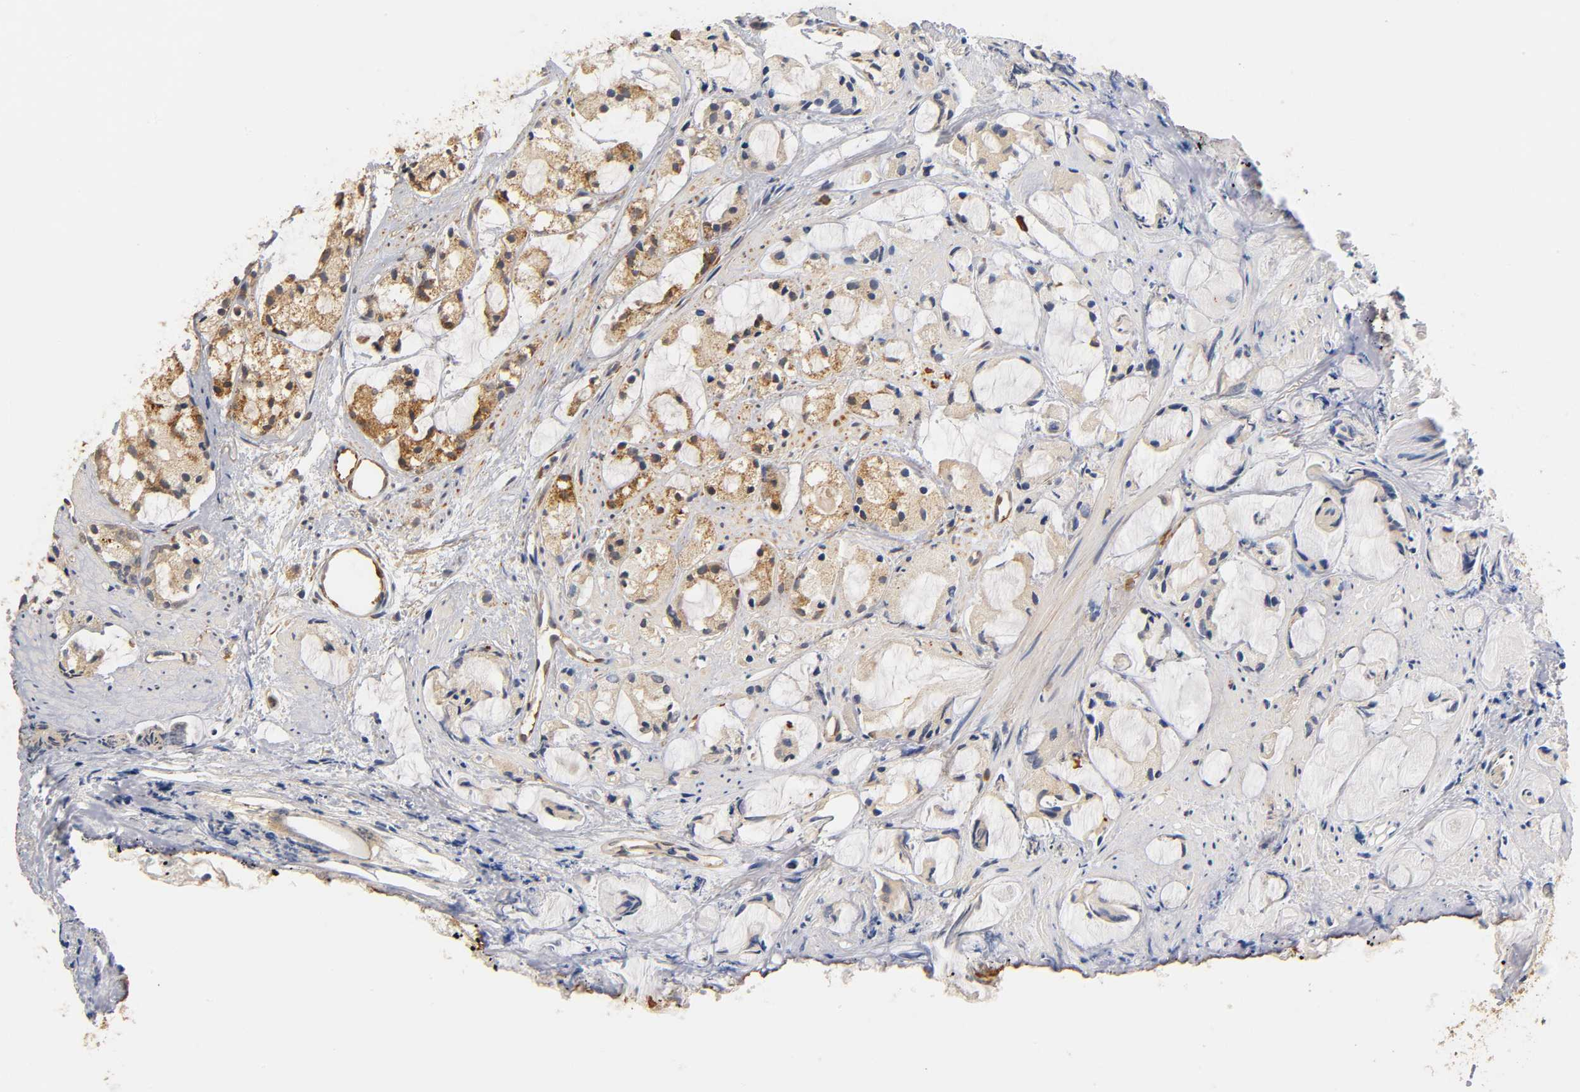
{"staining": {"intensity": "moderate", "quantity": "25%-75%", "location": "cytoplasmic/membranous"}, "tissue": "prostate cancer", "cell_type": "Tumor cells", "image_type": "cancer", "snomed": [{"axis": "morphology", "description": "Adenocarcinoma, High grade"}, {"axis": "topography", "description": "Prostate"}], "caption": "Immunohistochemical staining of human prostate cancer shows moderate cytoplasmic/membranous protein expression in about 25%-75% of tumor cells. Ihc stains the protein in brown and the nuclei are stained blue.", "gene": "SCAP", "patient": {"sex": "male", "age": 85}}